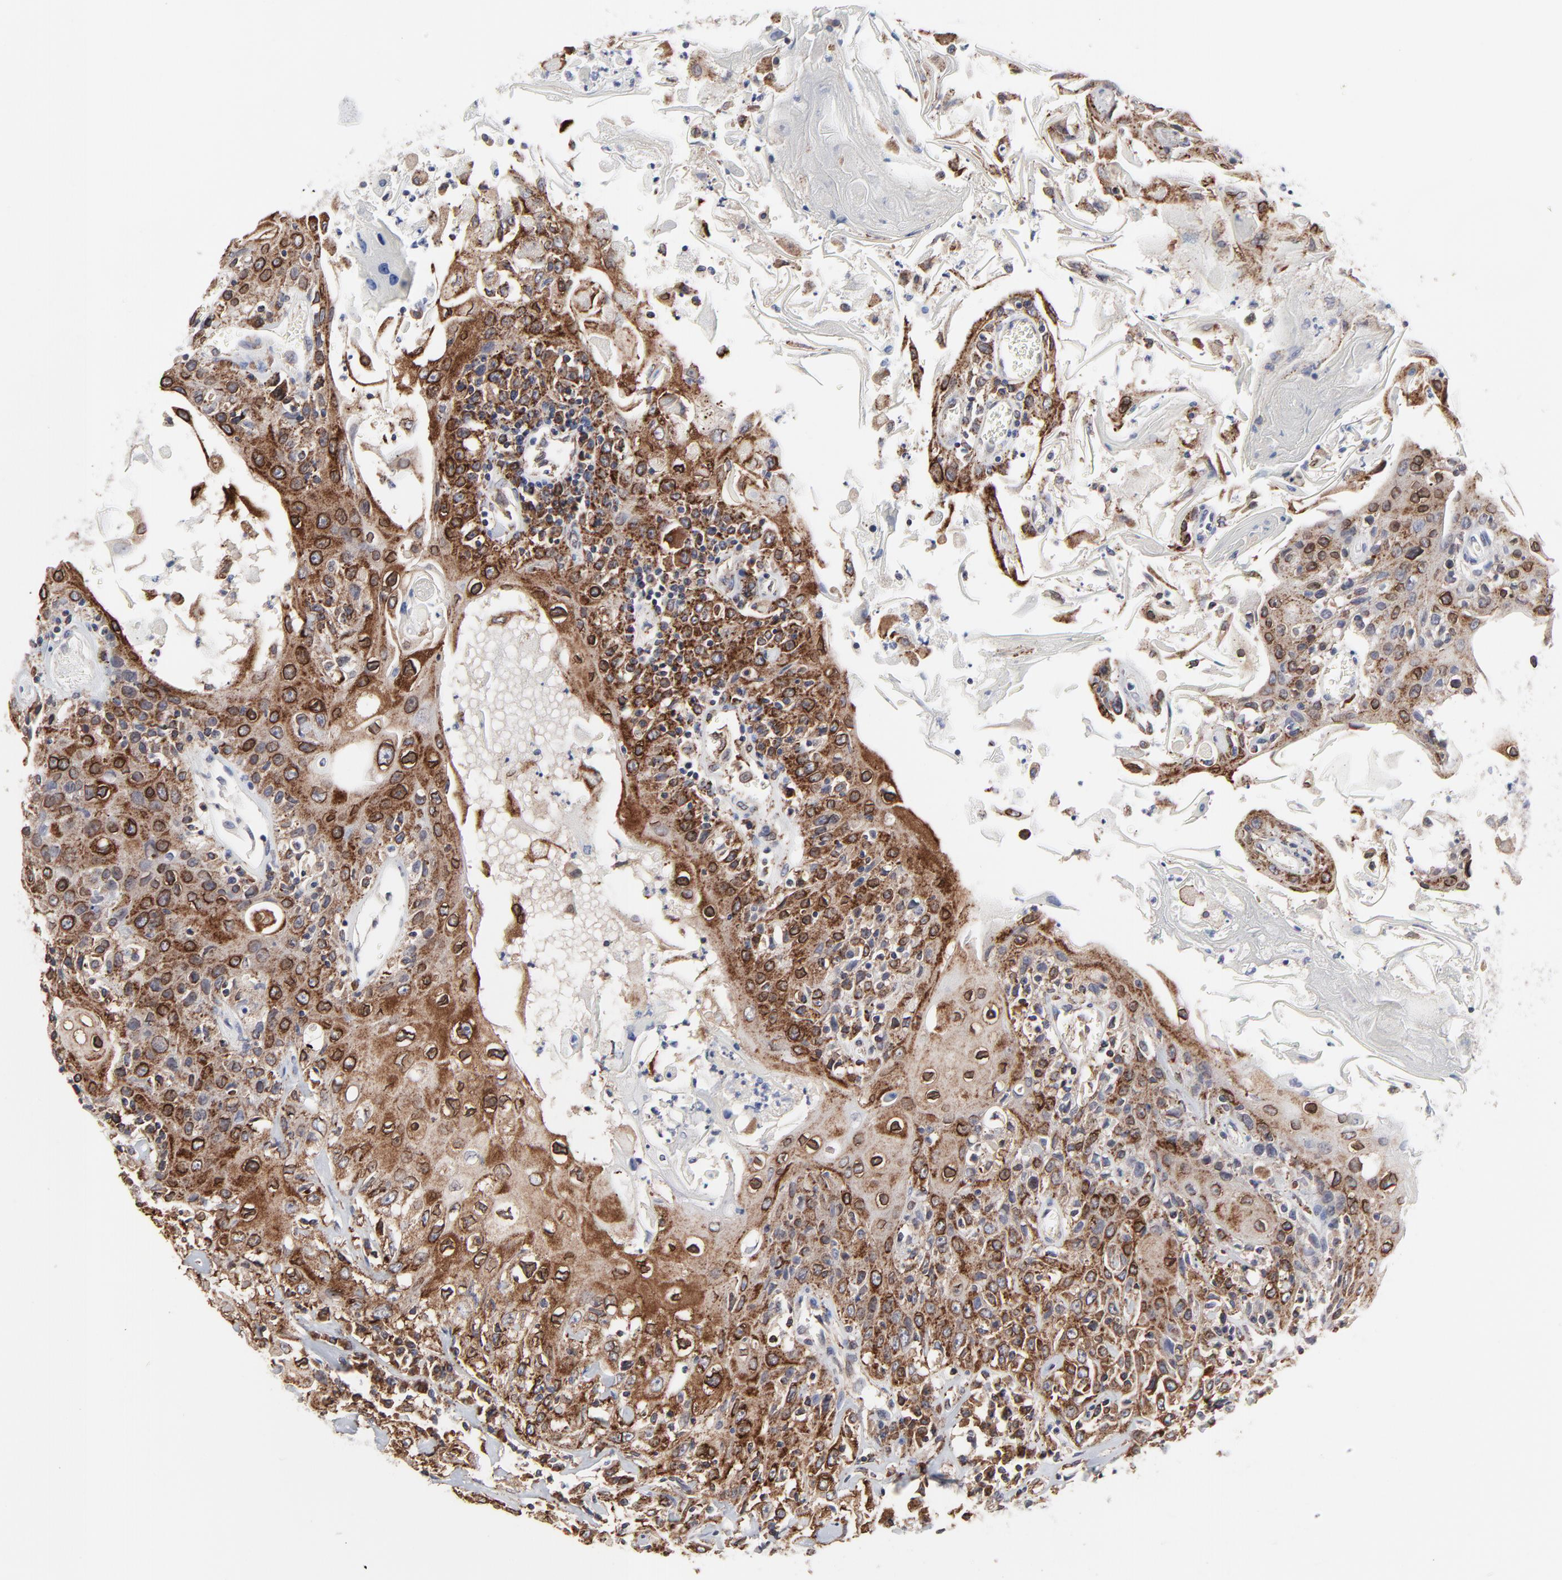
{"staining": {"intensity": "moderate", "quantity": "25%-75%", "location": "cytoplasmic/membranous"}, "tissue": "head and neck cancer", "cell_type": "Tumor cells", "image_type": "cancer", "snomed": [{"axis": "morphology", "description": "Squamous cell carcinoma, NOS"}, {"axis": "topography", "description": "Oral tissue"}, {"axis": "topography", "description": "Head-Neck"}], "caption": "DAB (3,3'-diaminobenzidine) immunohistochemical staining of head and neck cancer demonstrates moderate cytoplasmic/membranous protein positivity in about 25%-75% of tumor cells.", "gene": "TRIM22", "patient": {"sex": "female", "age": 76}}